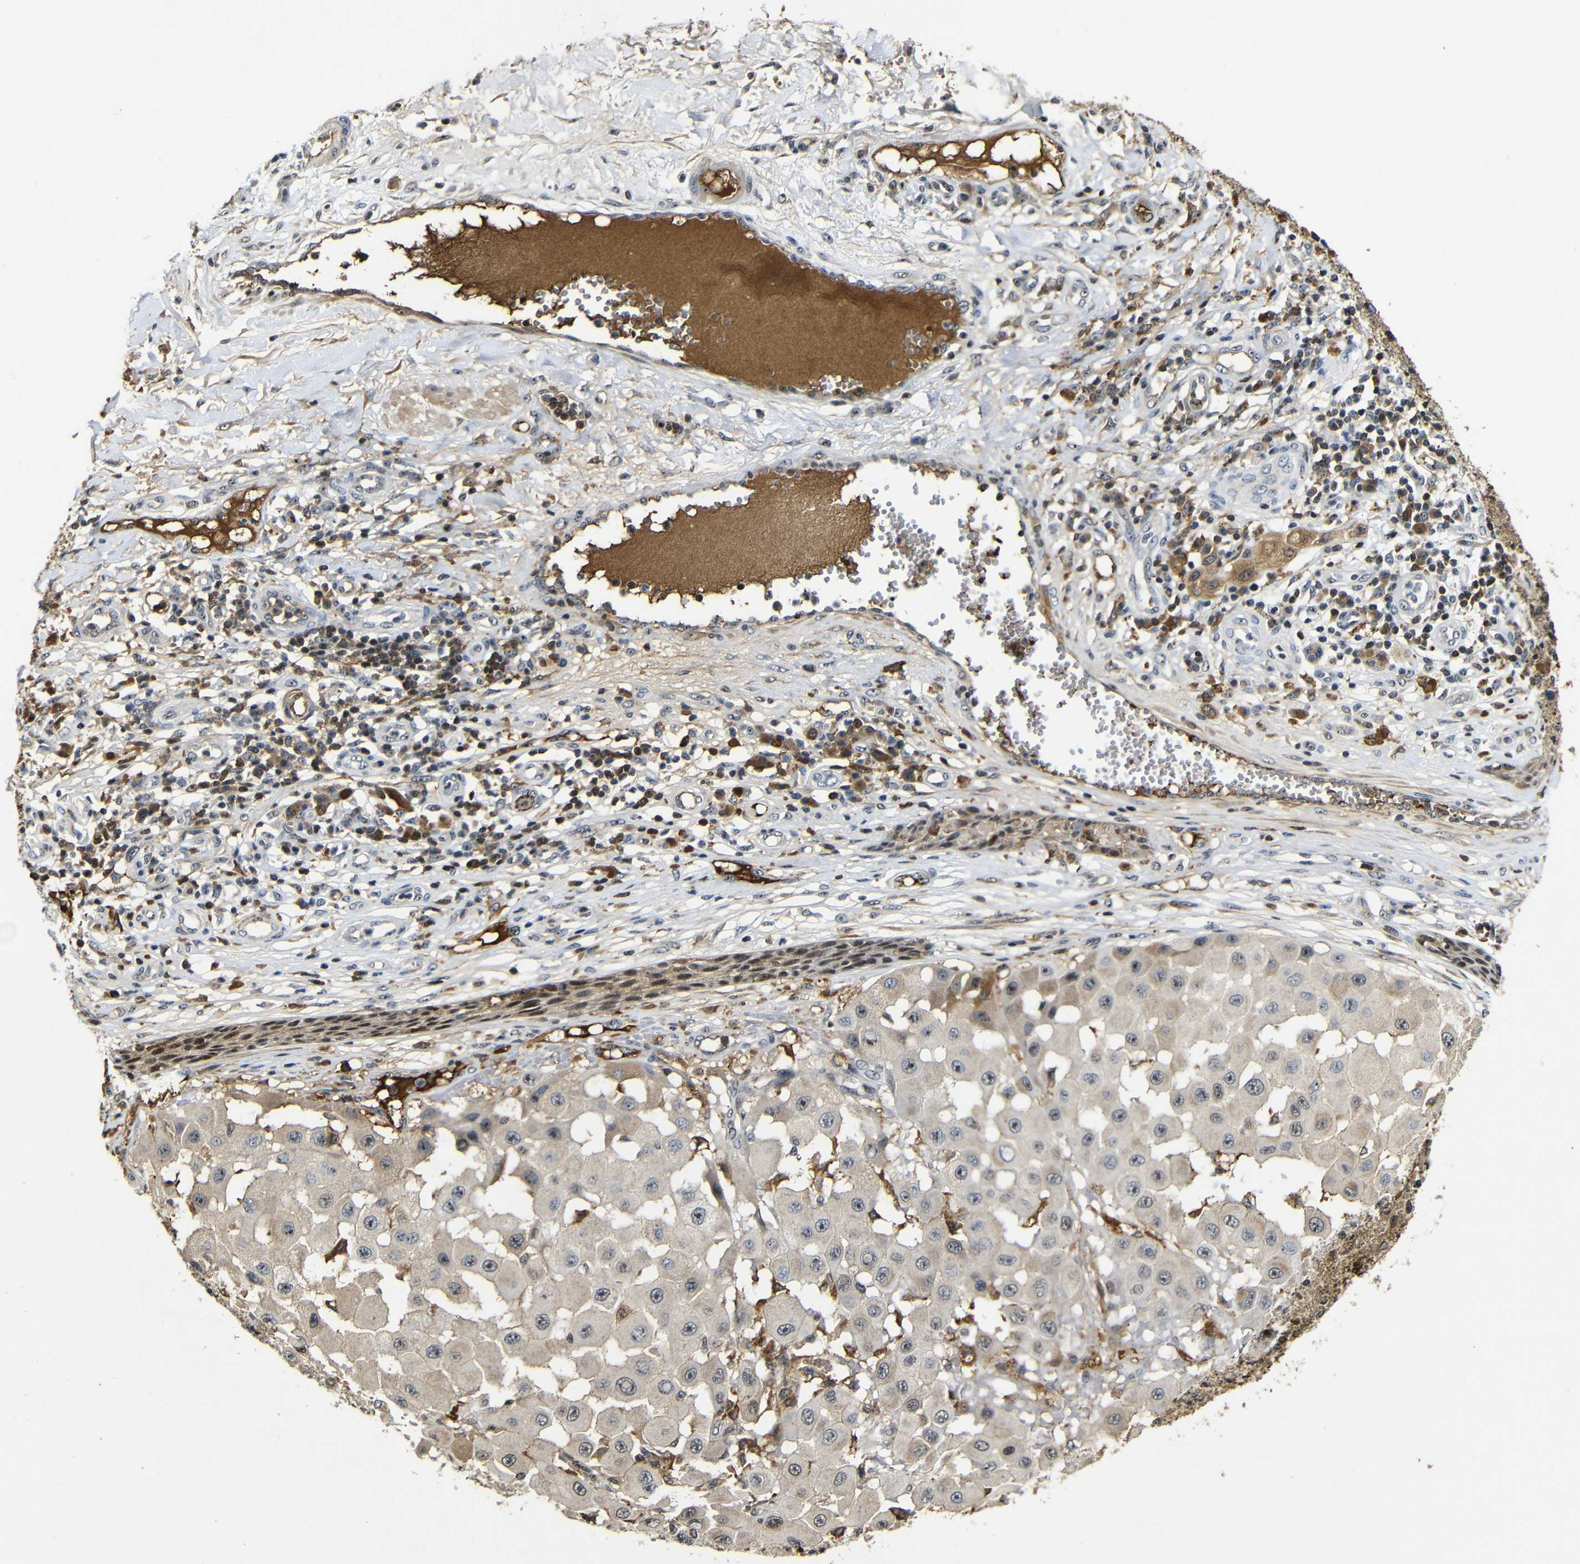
{"staining": {"intensity": "negative", "quantity": "none", "location": "none"}, "tissue": "melanoma", "cell_type": "Tumor cells", "image_type": "cancer", "snomed": [{"axis": "morphology", "description": "Malignant melanoma, NOS"}, {"axis": "topography", "description": "Skin"}], "caption": "The IHC photomicrograph has no significant staining in tumor cells of malignant melanoma tissue.", "gene": "MYC", "patient": {"sex": "female", "age": 81}}